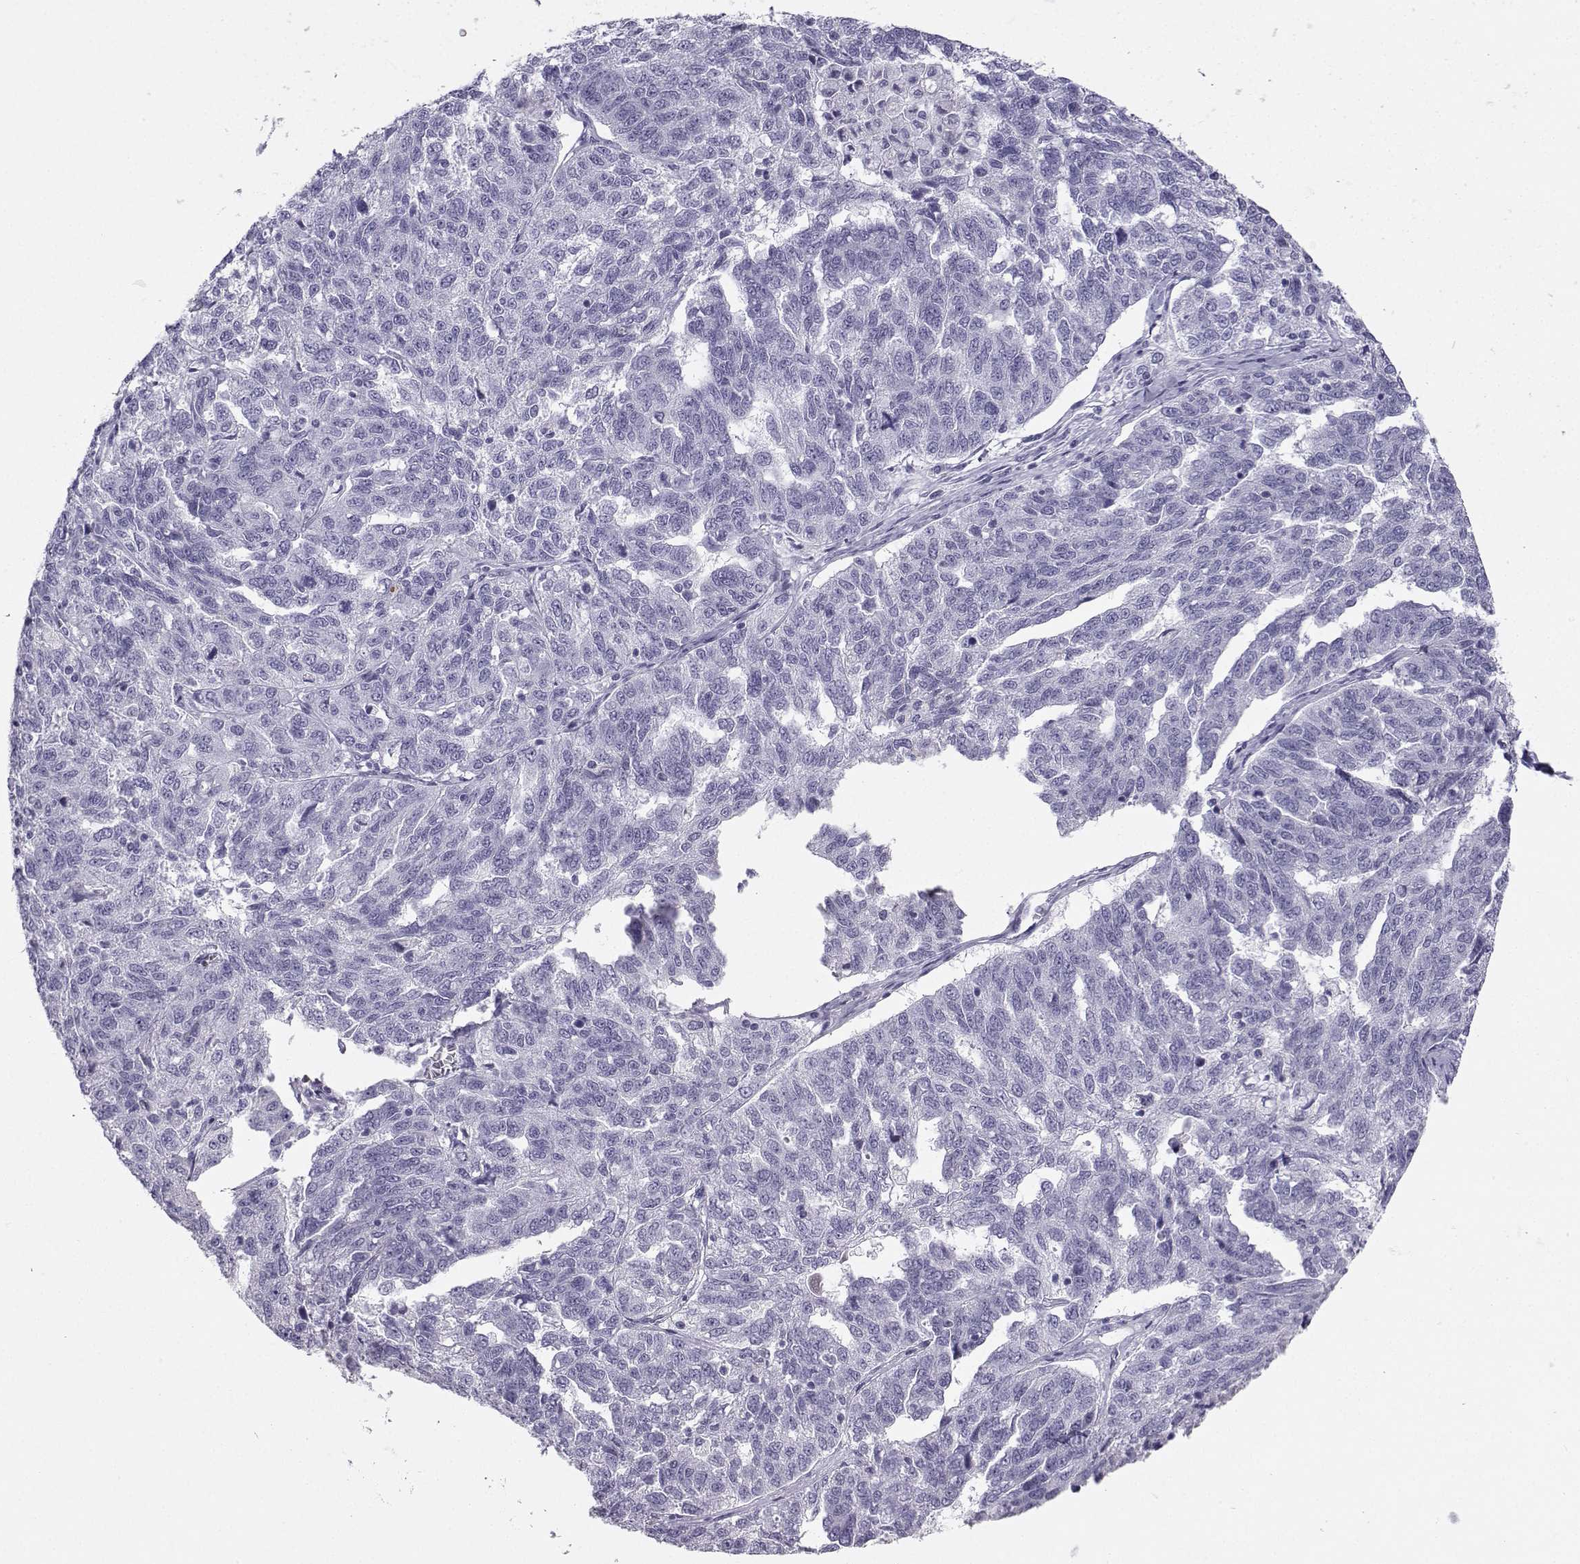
{"staining": {"intensity": "negative", "quantity": "none", "location": "none"}, "tissue": "ovarian cancer", "cell_type": "Tumor cells", "image_type": "cancer", "snomed": [{"axis": "morphology", "description": "Cystadenocarcinoma, serous, NOS"}, {"axis": "topography", "description": "Ovary"}], "caption": "There is no significant positivity in tumor cells of serous cystadenocarcinoma (ovarian).", "gene": "SST", "patient": {"sex": "female", "age": 71}}